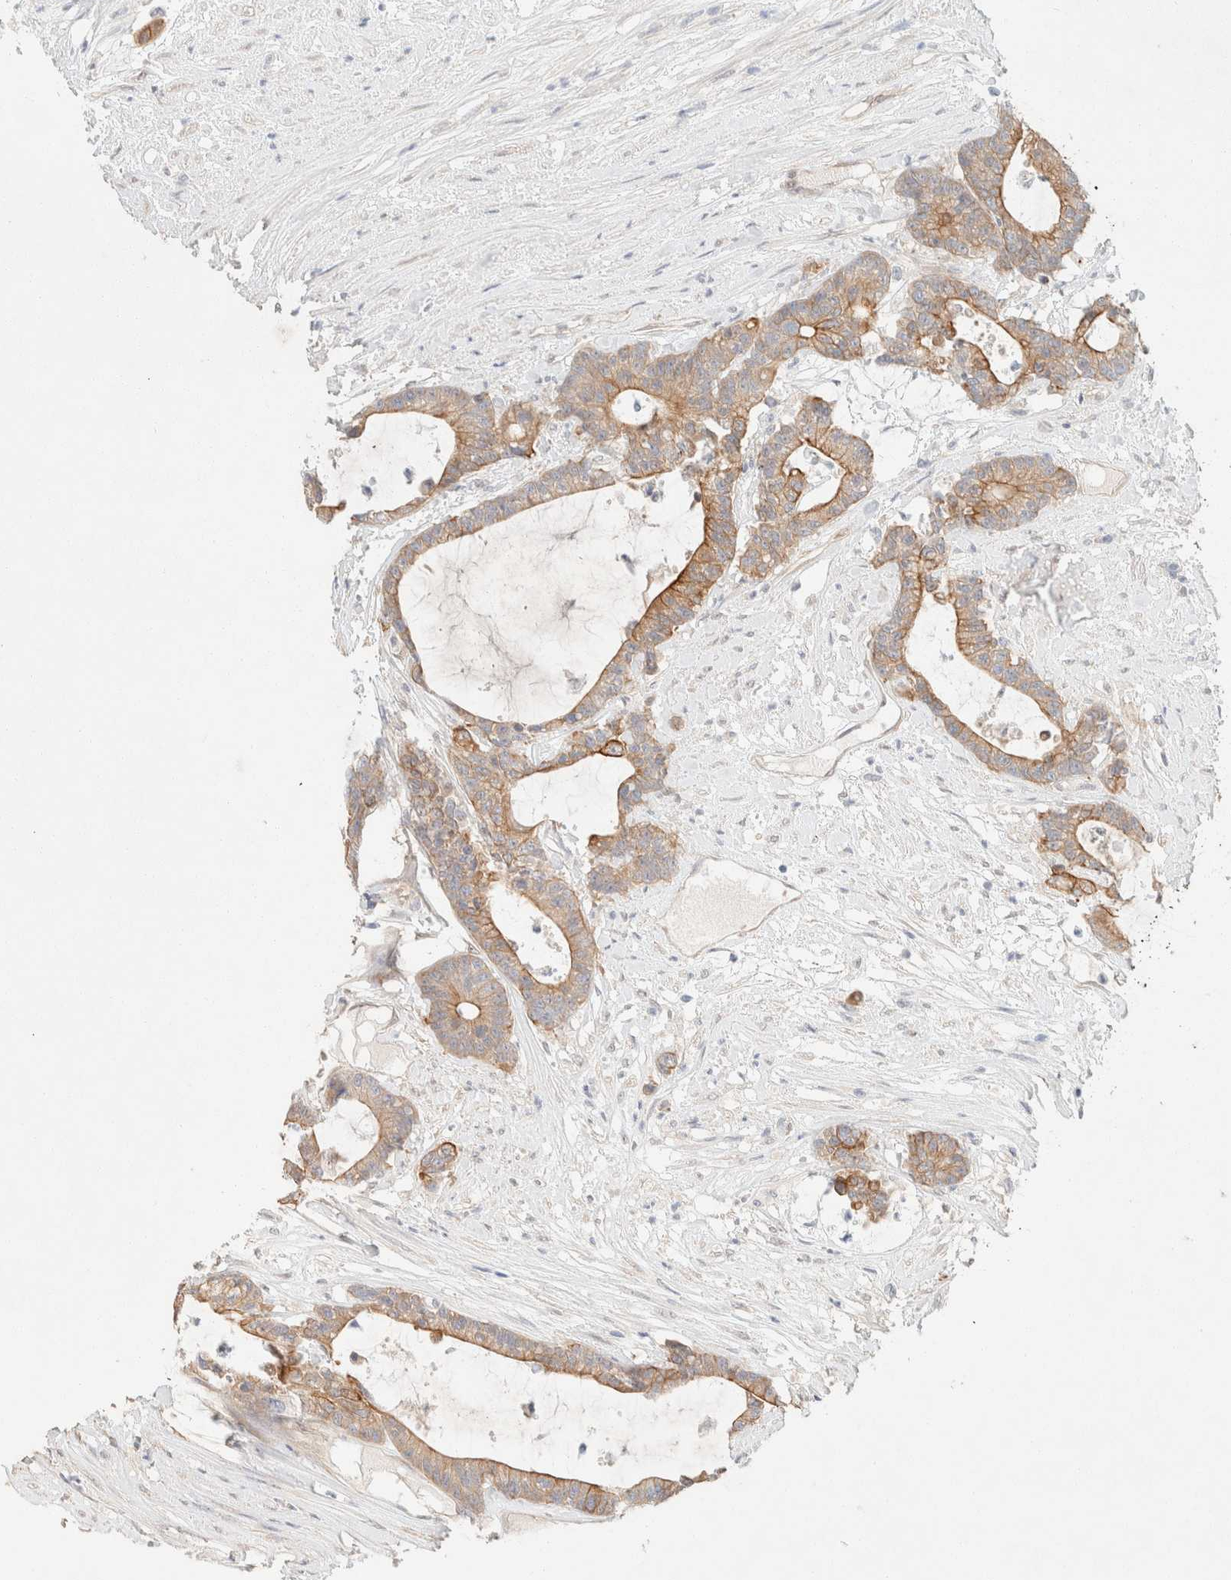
{"staining": {"intensity": "strong", "quantity": "25%-75%", "location": "cytoplasmic/membranous"}, "tissue": "colorectal cancer", "cell_type": "Tumor cells", "image_type": "cancer", "snomed": [{"axis": "morphology", "description": "Adenocarcinoma, NOS"}, {"axis": "topography", "description": "Colon"}], "caption": "Protein analysis of colorectal adenocarcinoma tissue shows strong cytoplasmic/membranous expression in approximately 25%-75% of tumor cells.", "gene": "CSNK1E", "patient": {"sex": "female", "age": 84}}